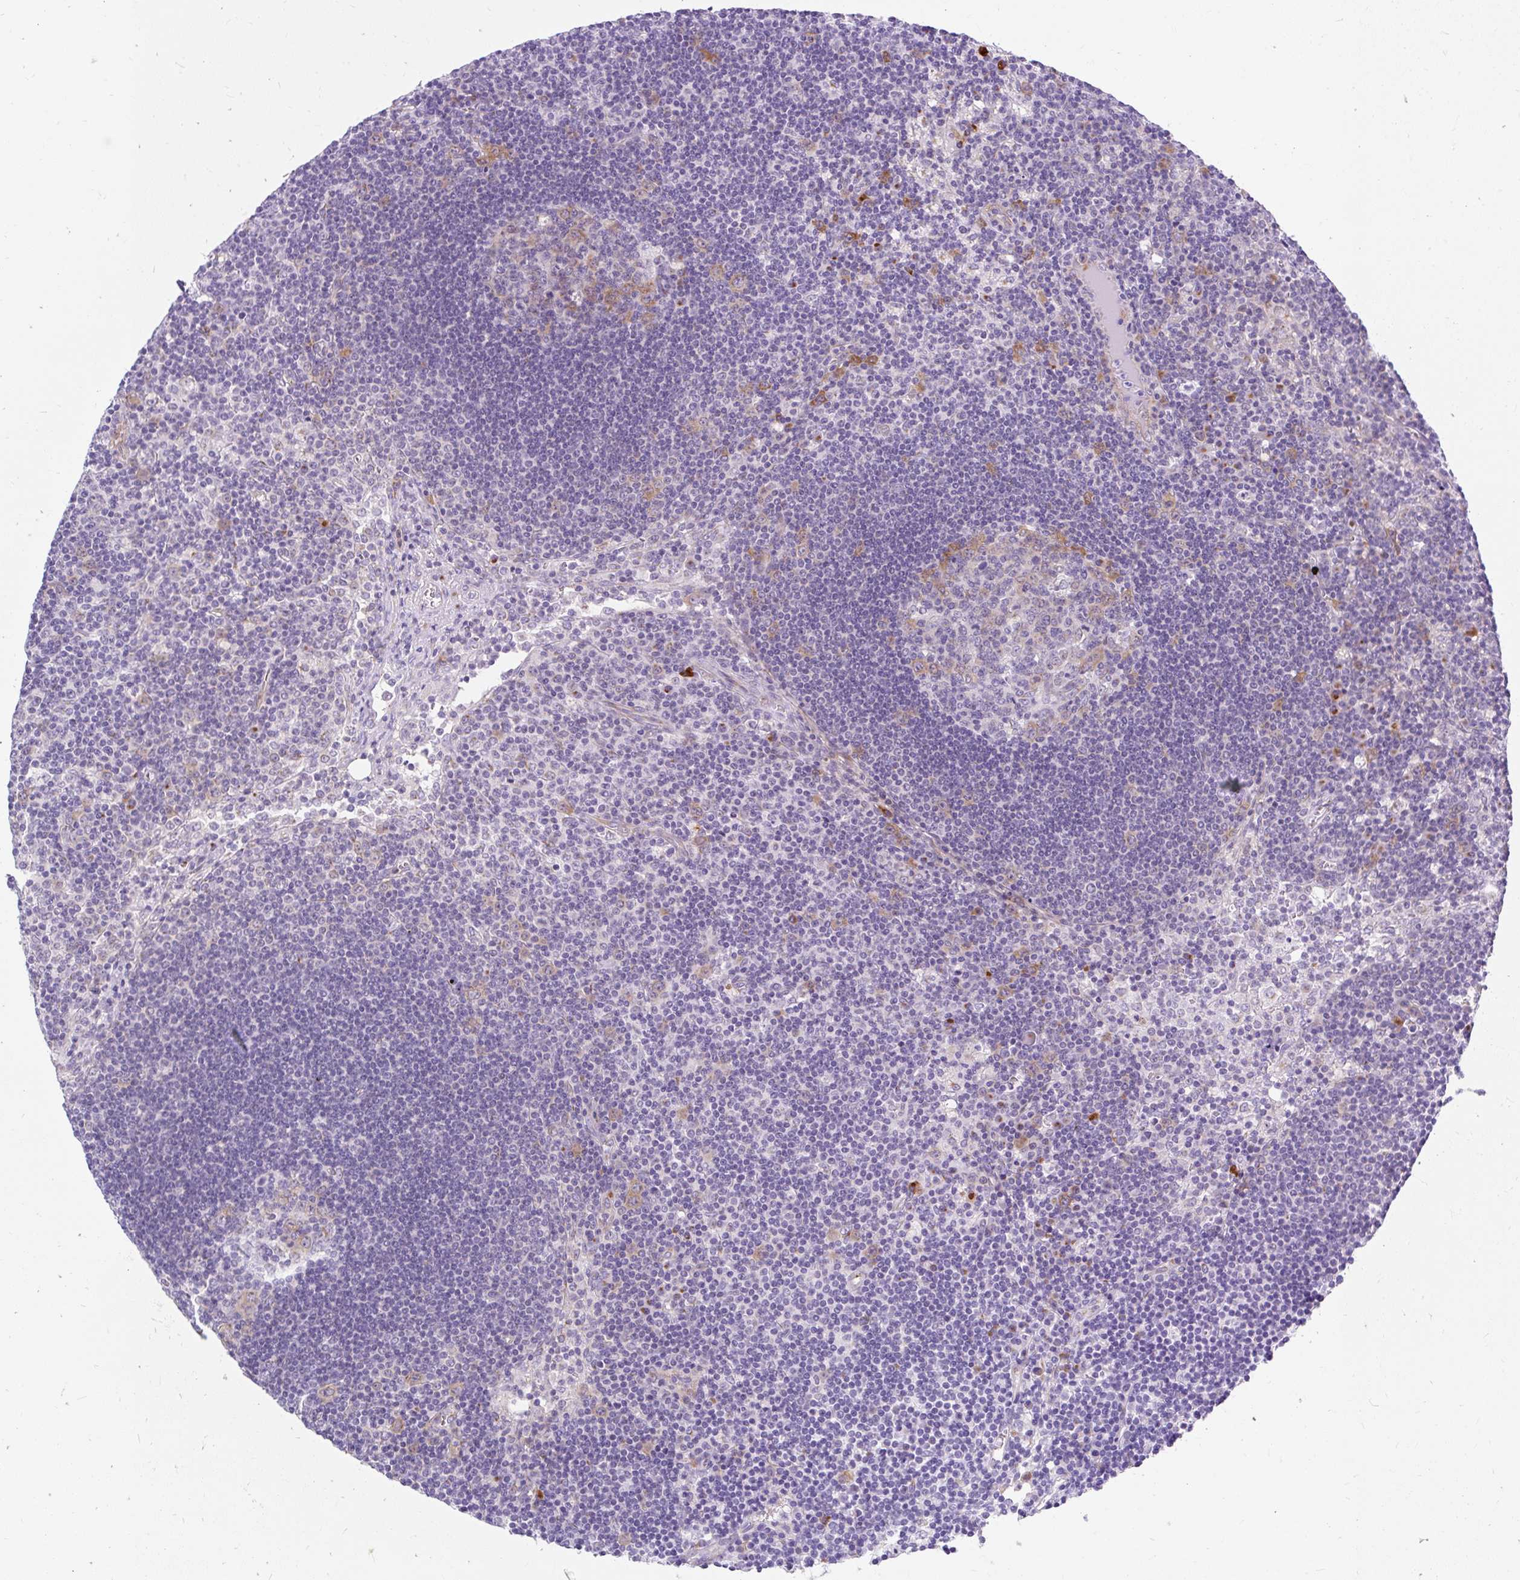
{"staining": {"intensity": "moderate", "quantity": "<25%", "location": "cytoplasmic/membranous"}, "tissue": "lymph node", "cell_type": "Germinal center cells", "image_type": "normal", "snomed": [{"axis": "morphology", "description": "Normal tissue, NOS"}, {"axis": "topography", "description": "Lymph node"}], "caption": "IHC micrograph of unremarkable human lymph node stained for a protein (brown), which exhibits low levels of moderate cytoplasmic/membranous staining in about <25% of germinal center cells.", "gene": "GOLGA8A", "patient": {"sex": "male", "age": 58}}